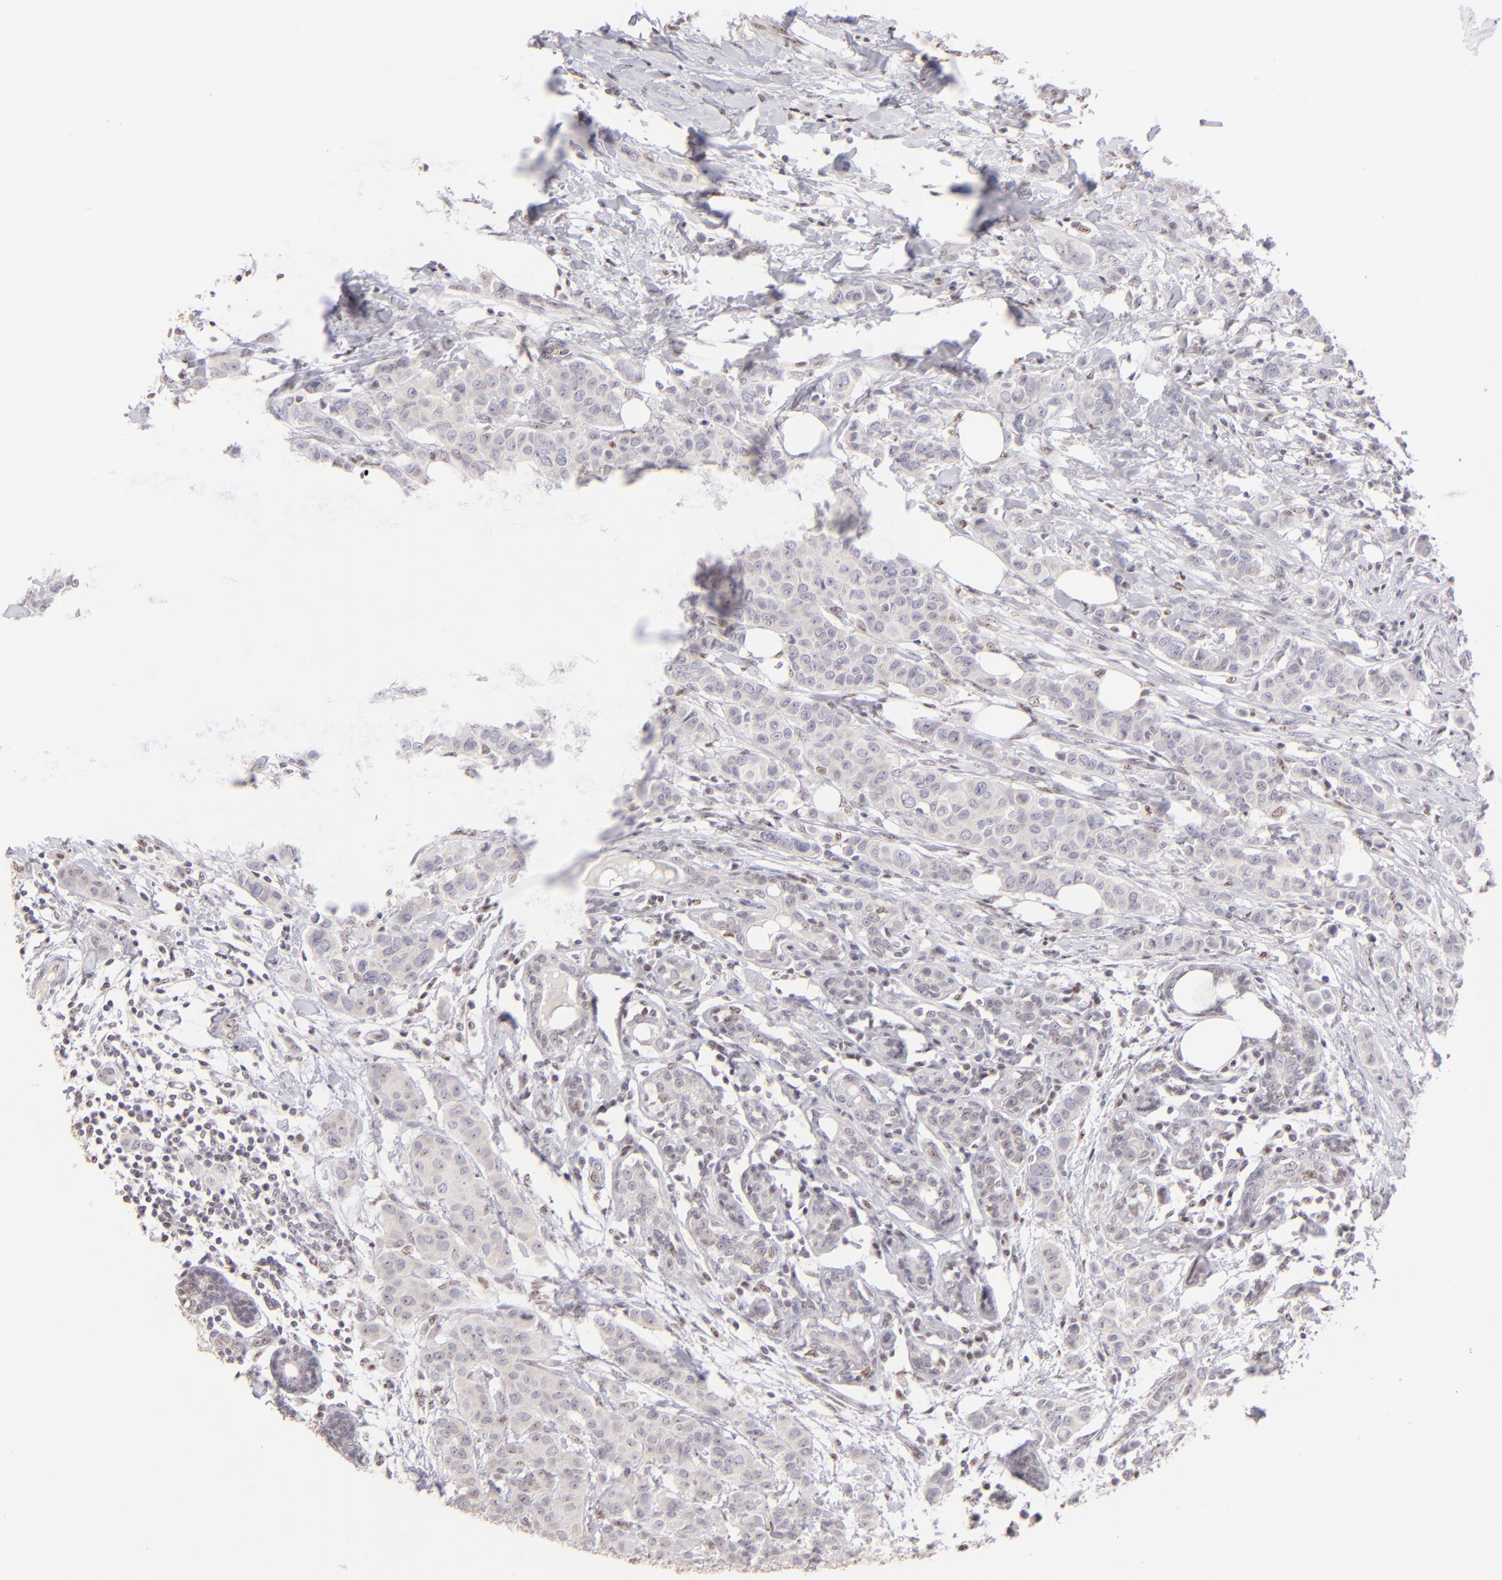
{"staining": {"intensity": "negative", "quantity": "none", "location": "none"}, "tissue": "breast cancer", "cell_type": "Tumor cells", "image_type": "cancer", "snomed": [{"axis": "morphology", "description": "Duct carcinoma"}, {"axis": "topography", "description": "Breast"}], "caption": "This is a image of immunohistochemistry staining of breast cancer, which shows no positivity in tumor cells. (Stains: DAB (3,3'-diaminobenzidine) IHC with hematoxylin counter stain, Microscopy: brightfield microscopy at high magnification).", "gene": "MAGEA1", "patient": {"sex": "female", "age": 40}}